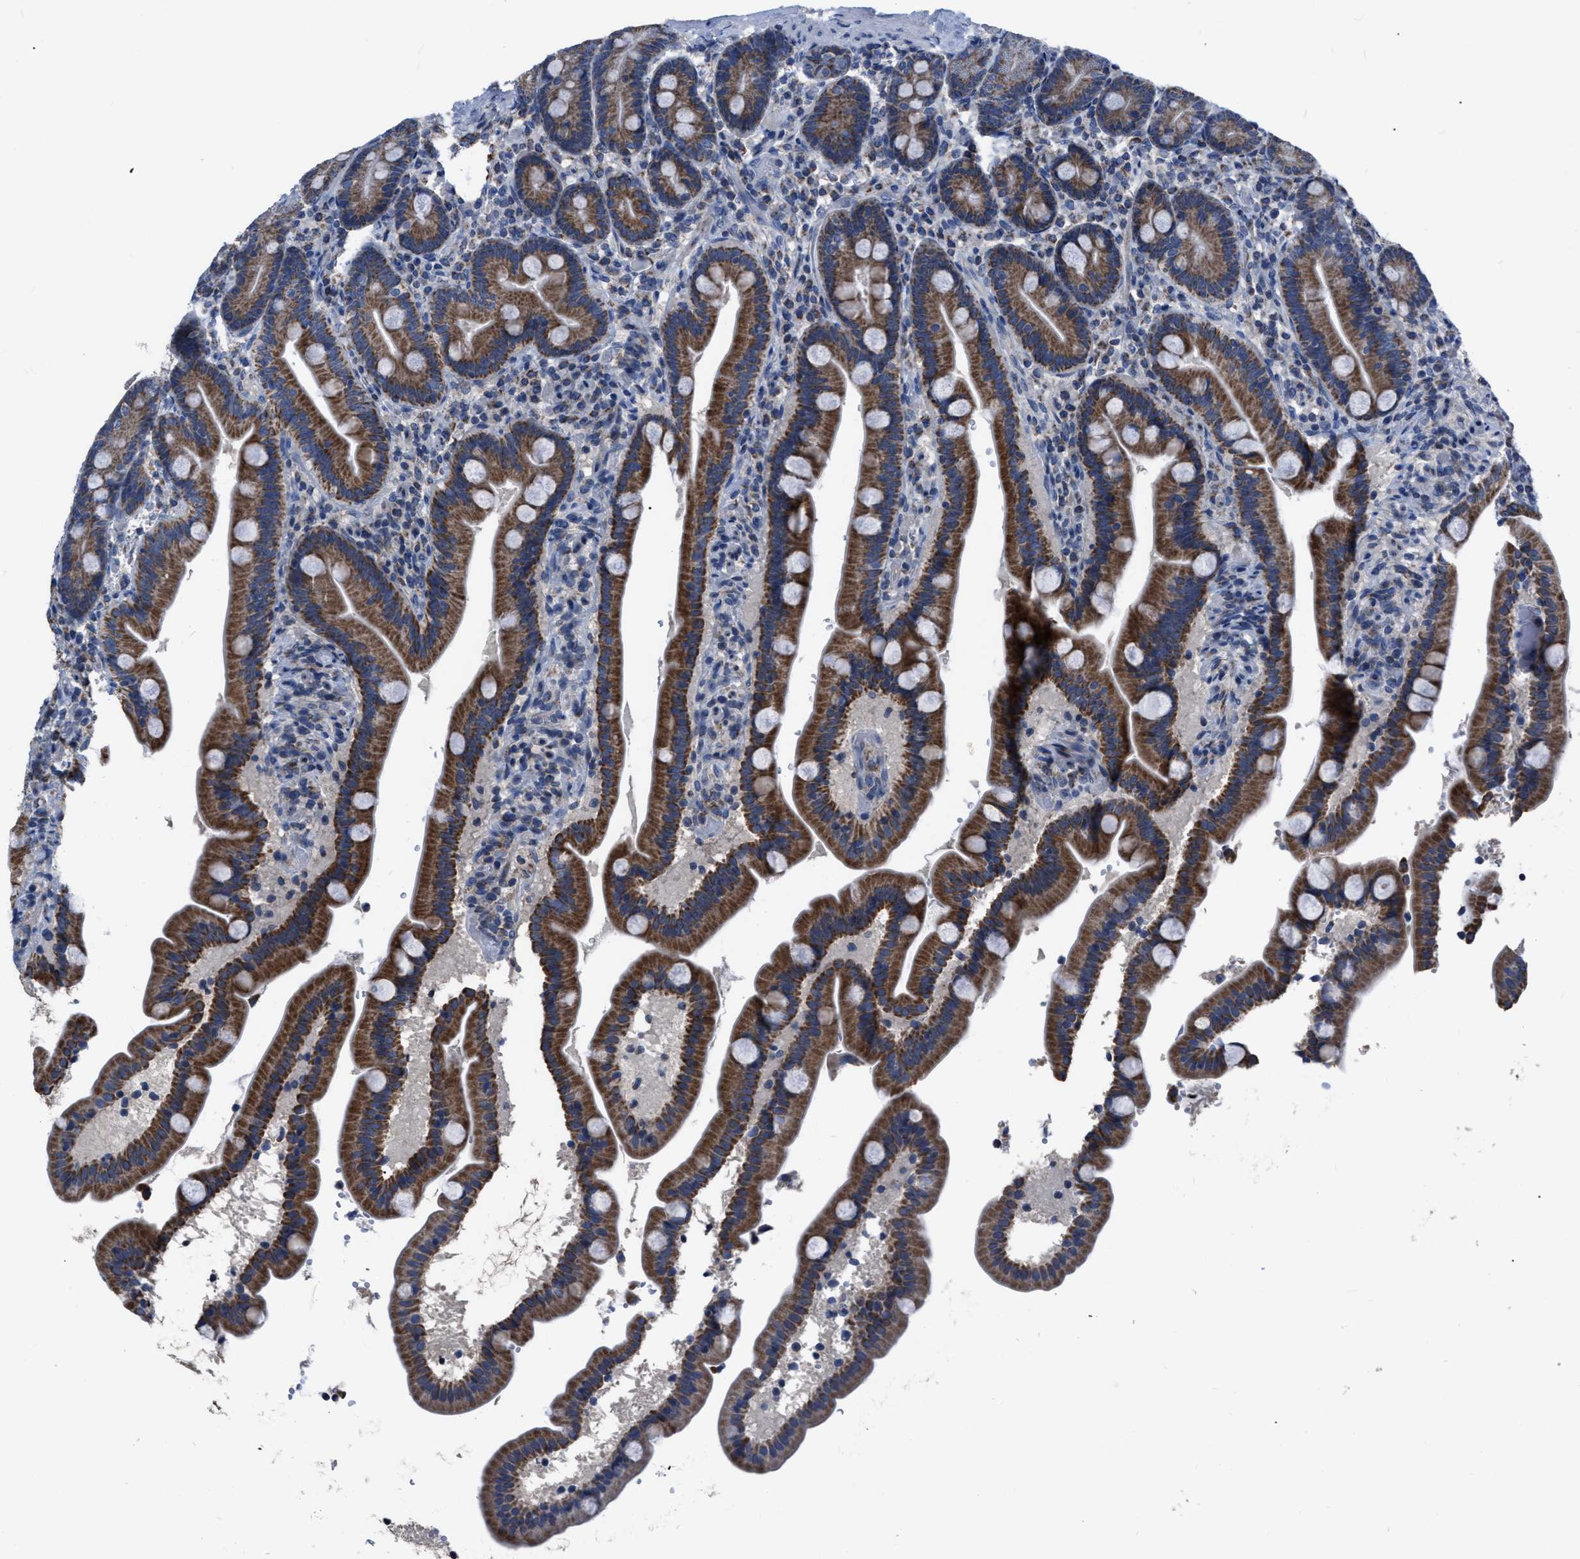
{"staining": {"intensity": "strong", "quantity": ">75%", "location": "cytoplasmic/membranous"}, "tissue": "duodenum", "cell_type": "Glandular cells", "image_type": "normal", "snomed": [{"axis": "morphology", "description": "Normal tissue, NOS"}, {"axis": "topography", "description": "Duodenum"}], "caption": "Protein expression analysis of benign human duodenum reveals strong cytoplasmic/membranous positivity in approximately >75% of glandular cells. Nuclei are stained in blue.", "gene": "DDX56", "patient": {"sex": "male", "age": 54}}